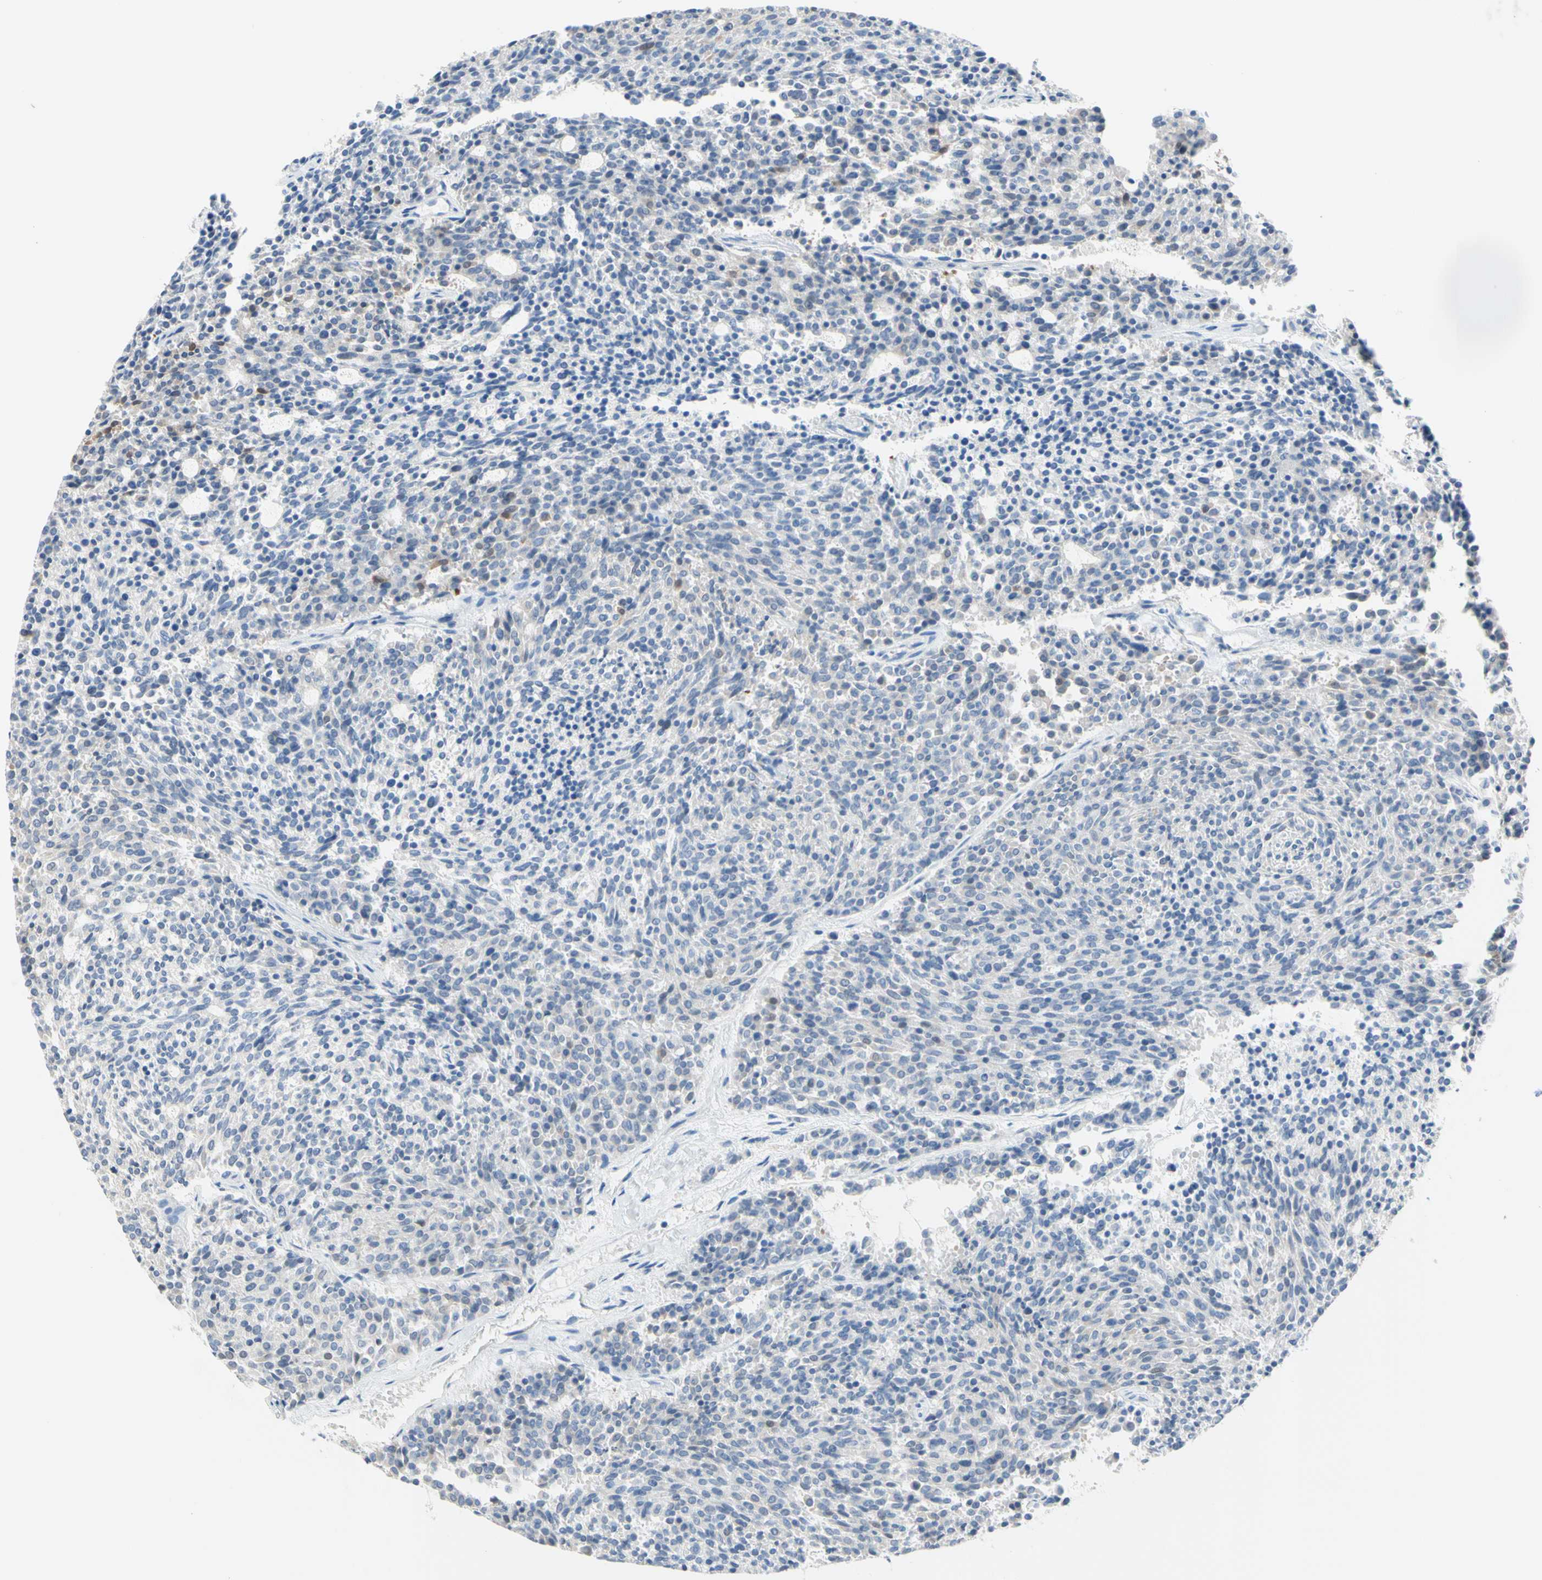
{"staining": {"intensity": "negative", "quantity": "none", "location": "none"}, "tissue": "carcinoid", "cell_type": "Tumor cells", "image_type": "cancer", "snomed": [{"axis": "morphology", "description": "Carcinoid, malignant, NOS"}, {"axis": "topography", "description": "Pancreas"}], "caption": "The histopathology image demonstrates no significant staining in tumor cells of malignant carcinoid.", "gene": "MFF", "patient": {"sex": "female", "age": 54}}